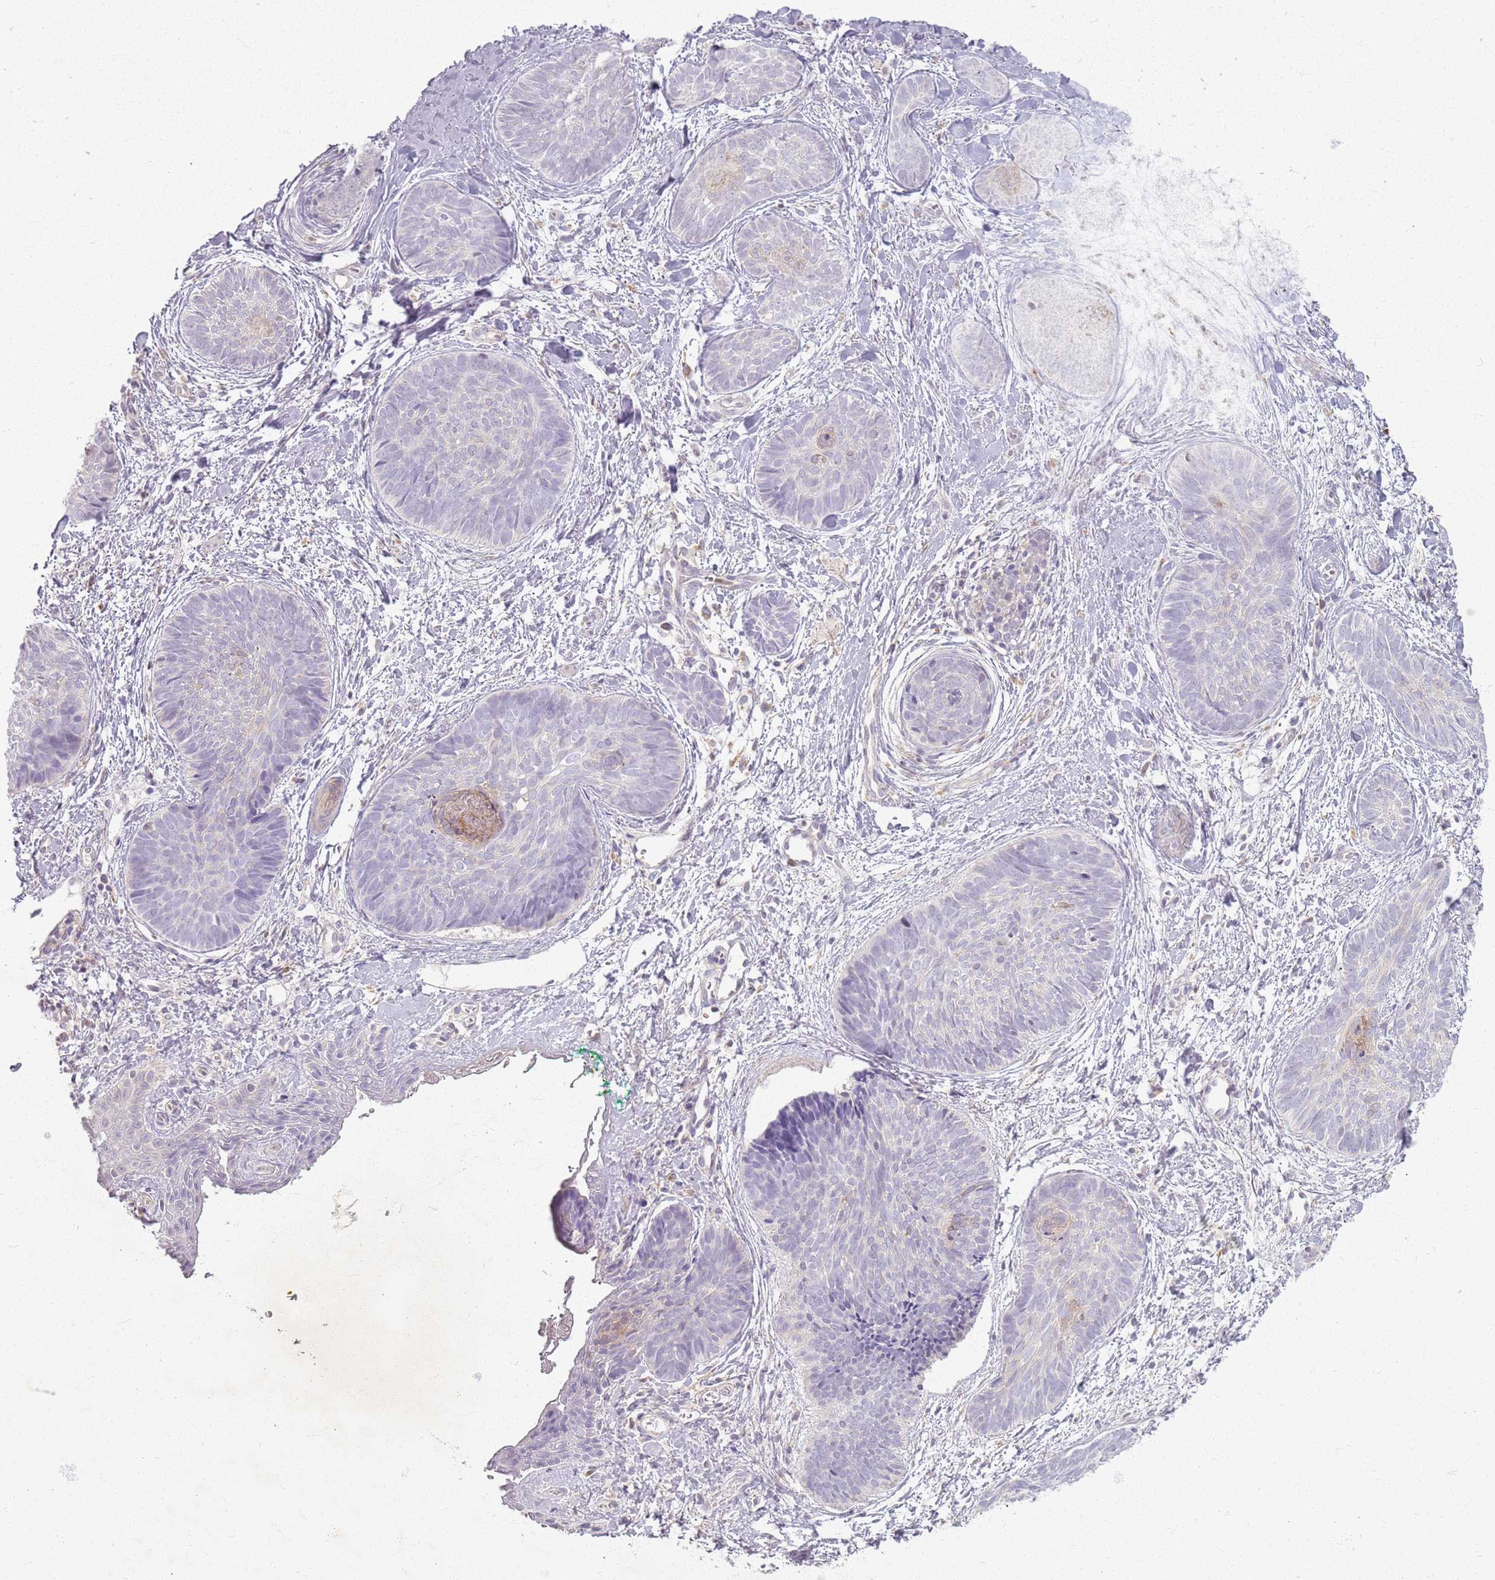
{"staining": {"intensity": "weak", "quantity": "<25%", "location": "cytoplasmic/membranous"}, "tissue": "skin cancer", "cell_type": "Tumor cells", "image_type": "cancer", "snomed": [{"axis": "morphology", "description": "Basal cell carcinoma"}, {"axis": "topography", "description": "Skin"}], "caption": "IHC of human skin cancer (basal cell carcinoma) exhibits no staining in tumor cells.", "gene": "ZDHHC2", "patient": {"sex": "female", "age": 81}}